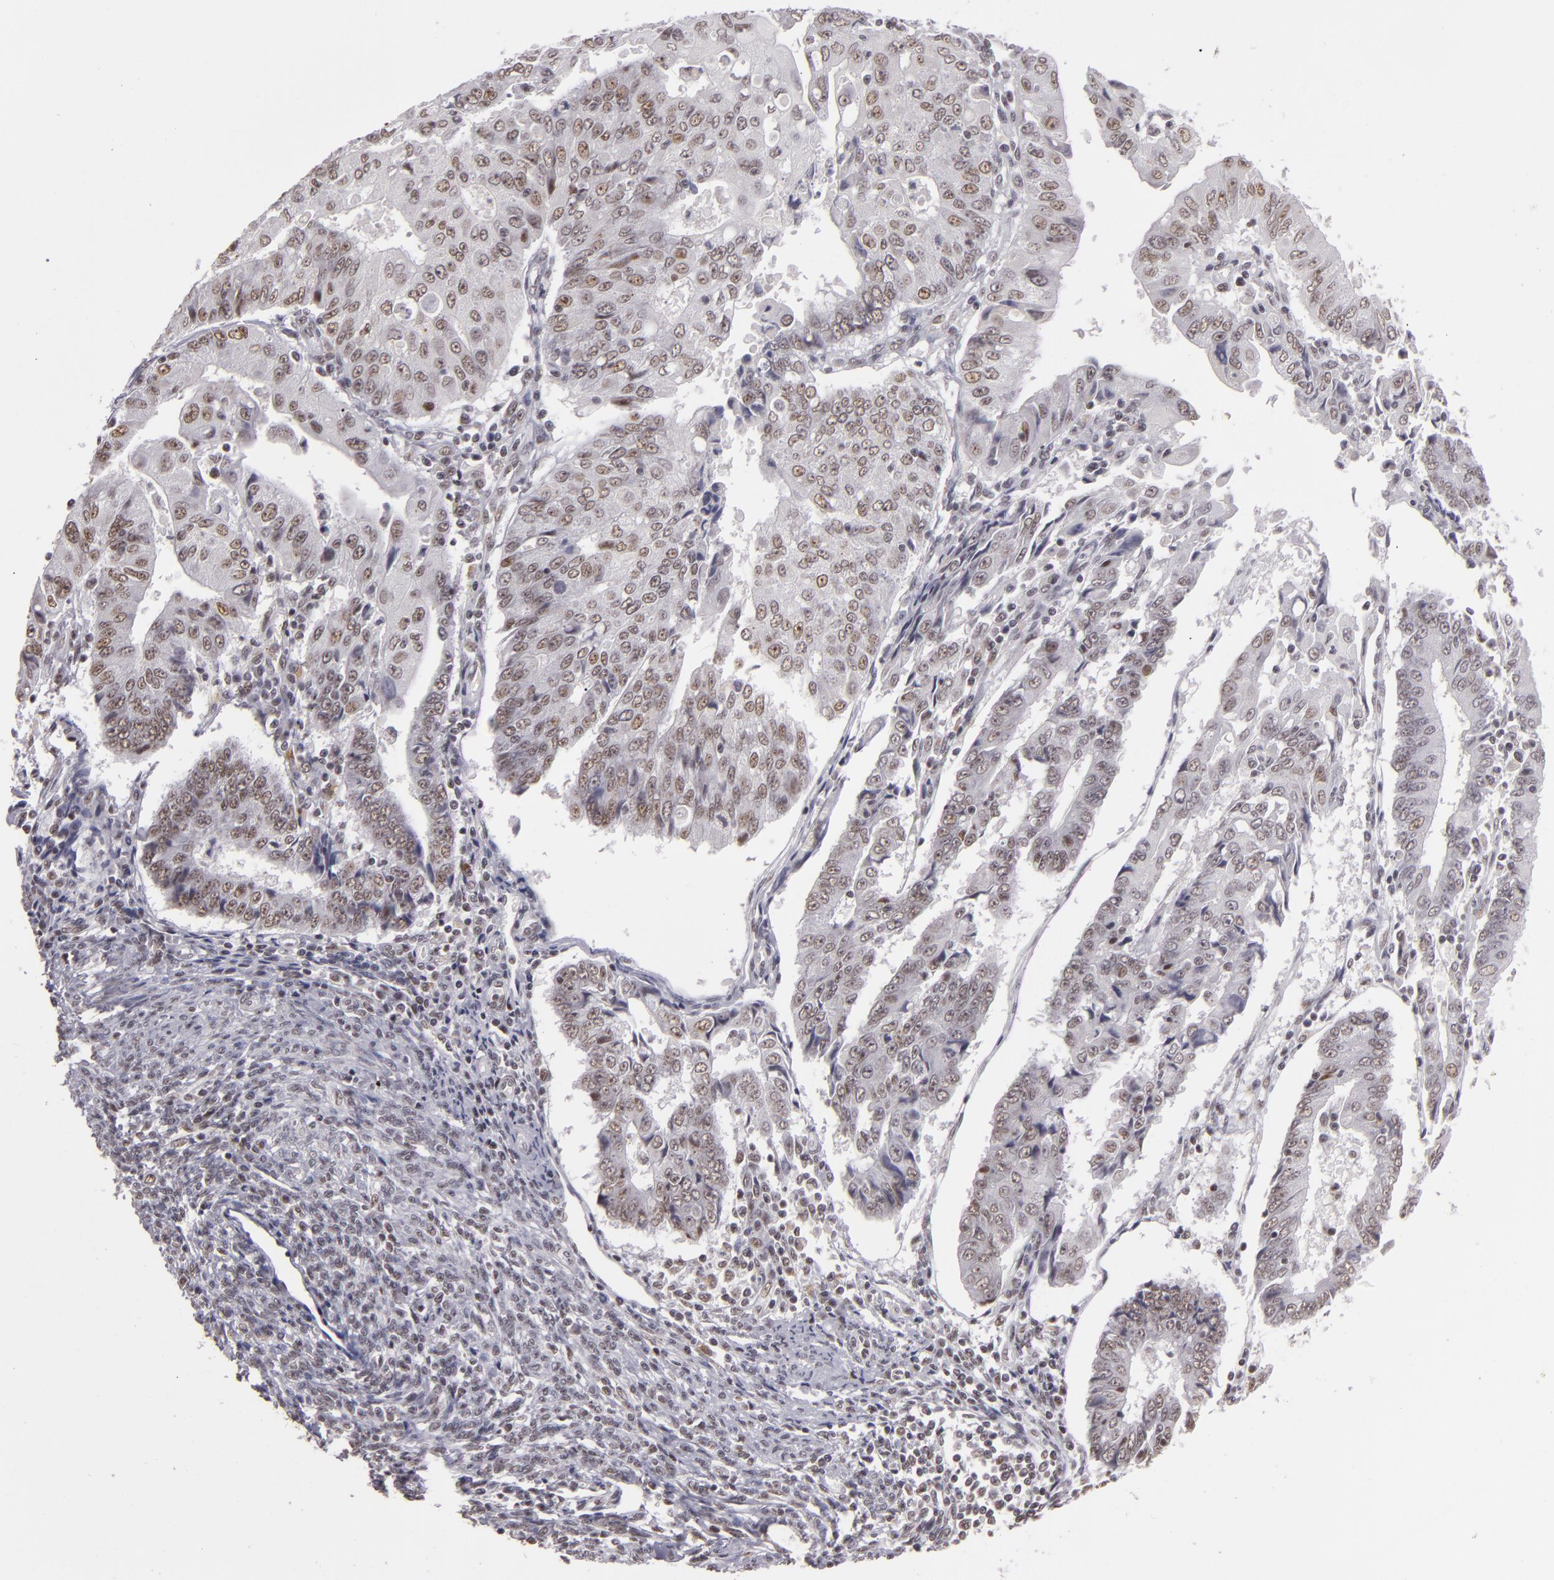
{"staining": {"intensity": "weak", "quantity": "<25%", "location": "nuclear"}, "tissue": "endometrial cancer", "cell_type": "Tumor cells", "image_type": "cancer", "snomed": [{"axis": "morphology", "description": "Adenocarcinoma, NOS"}, {"axis": "topography", "description": "Endometrium"}], "caption": "Adenocarcinoma (endometrial) was stained to show a protein in brown. There is no significant staining in tumor cells.", "gene": "INTS6", "patient": {"sex": "female", "age": 75}}